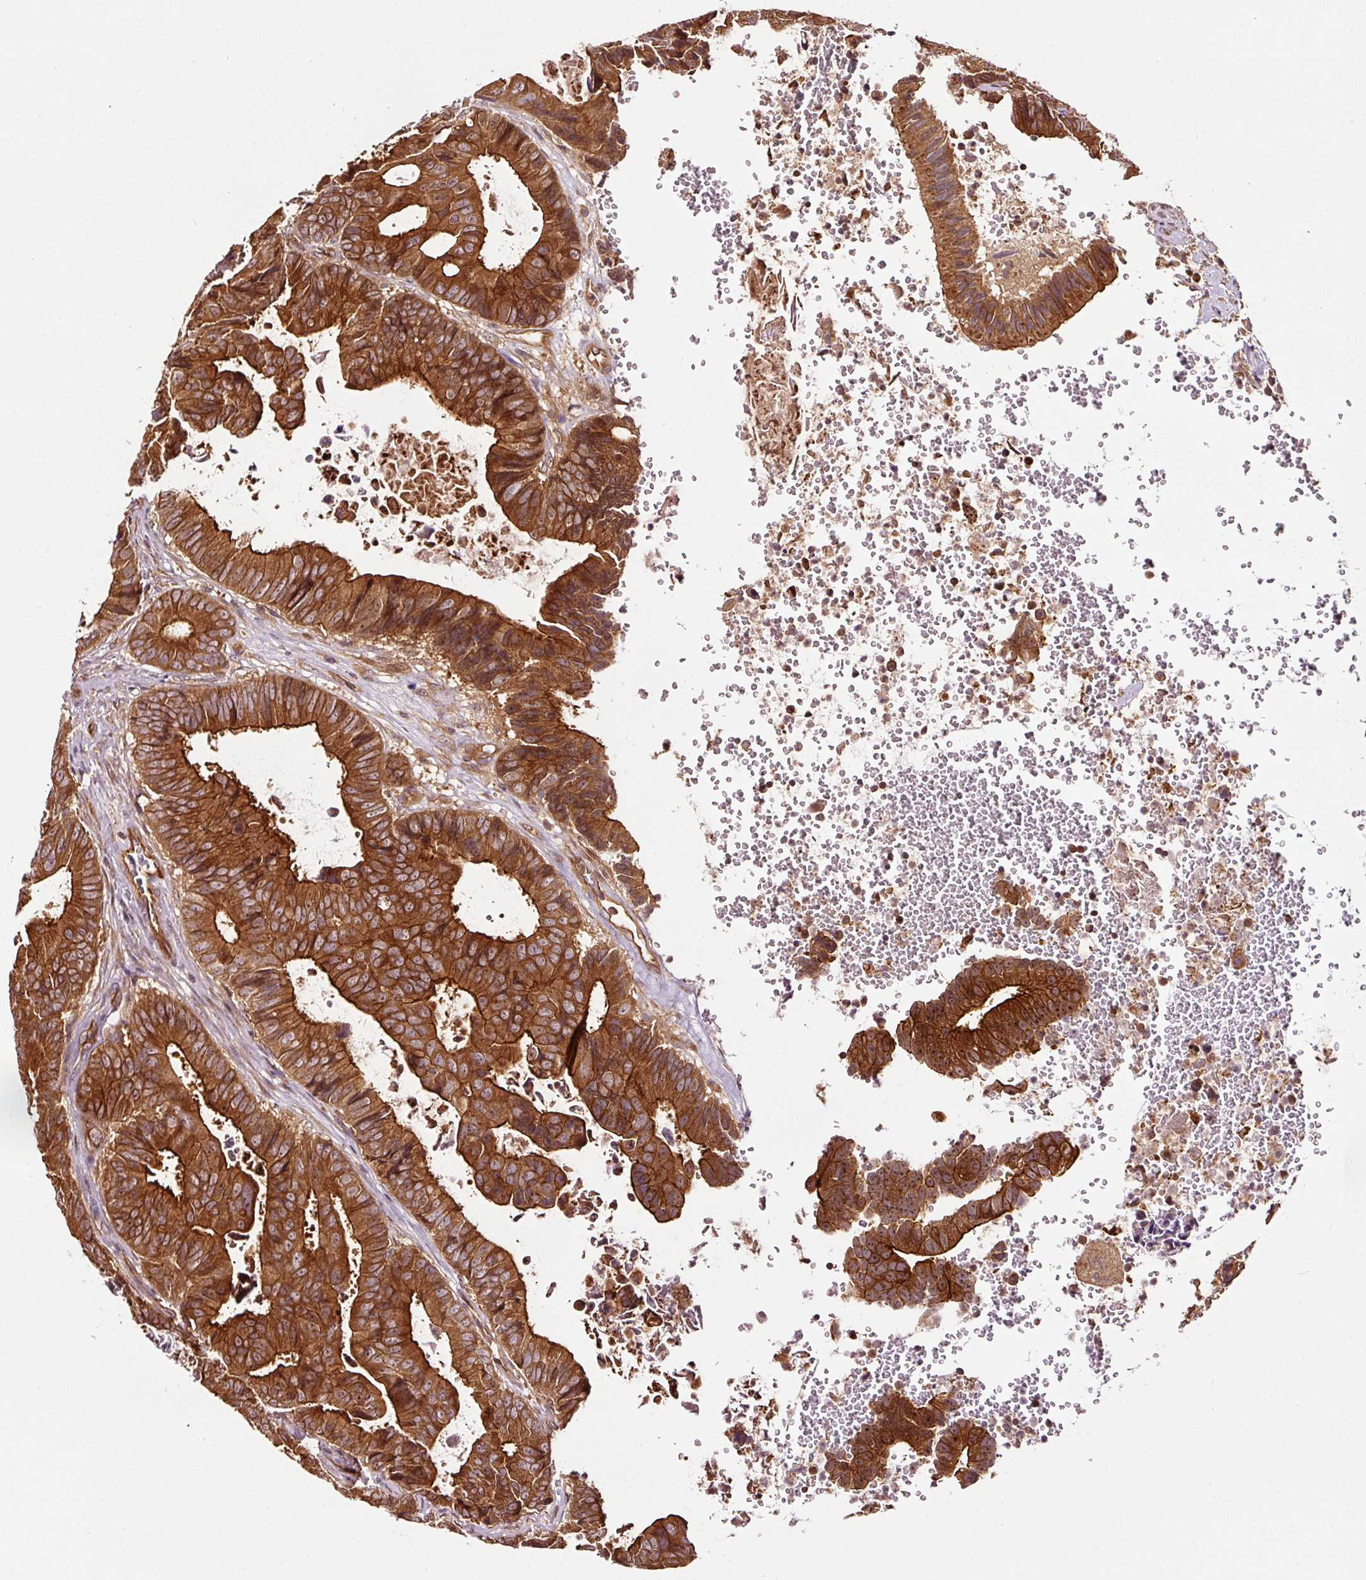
{"staining": {"intensity": "strong", "quantity": ">75%", "location": "cytoplasmic/membranous"}, "tissue": "colorectal cancer", "cell_type": "Tumor cells", "image_type": "cancer", "snomed": [{"axis": "morphology", "description": "Adenocarcinoma, NOS"}, {"axis": "topography", "description": "Colon"}], "caption": "This micrograph shows colorectal cancer (adenocarcinoma) stained with immunohistochemistry (IHC) to label a protein in brown. The cytoplasmic/membranous of tumor cells show strong positivity for the protein. Nuclei are counter-stained blue.", "gene": "METAP1", "patient": {"sex": "male", "age": 85}}